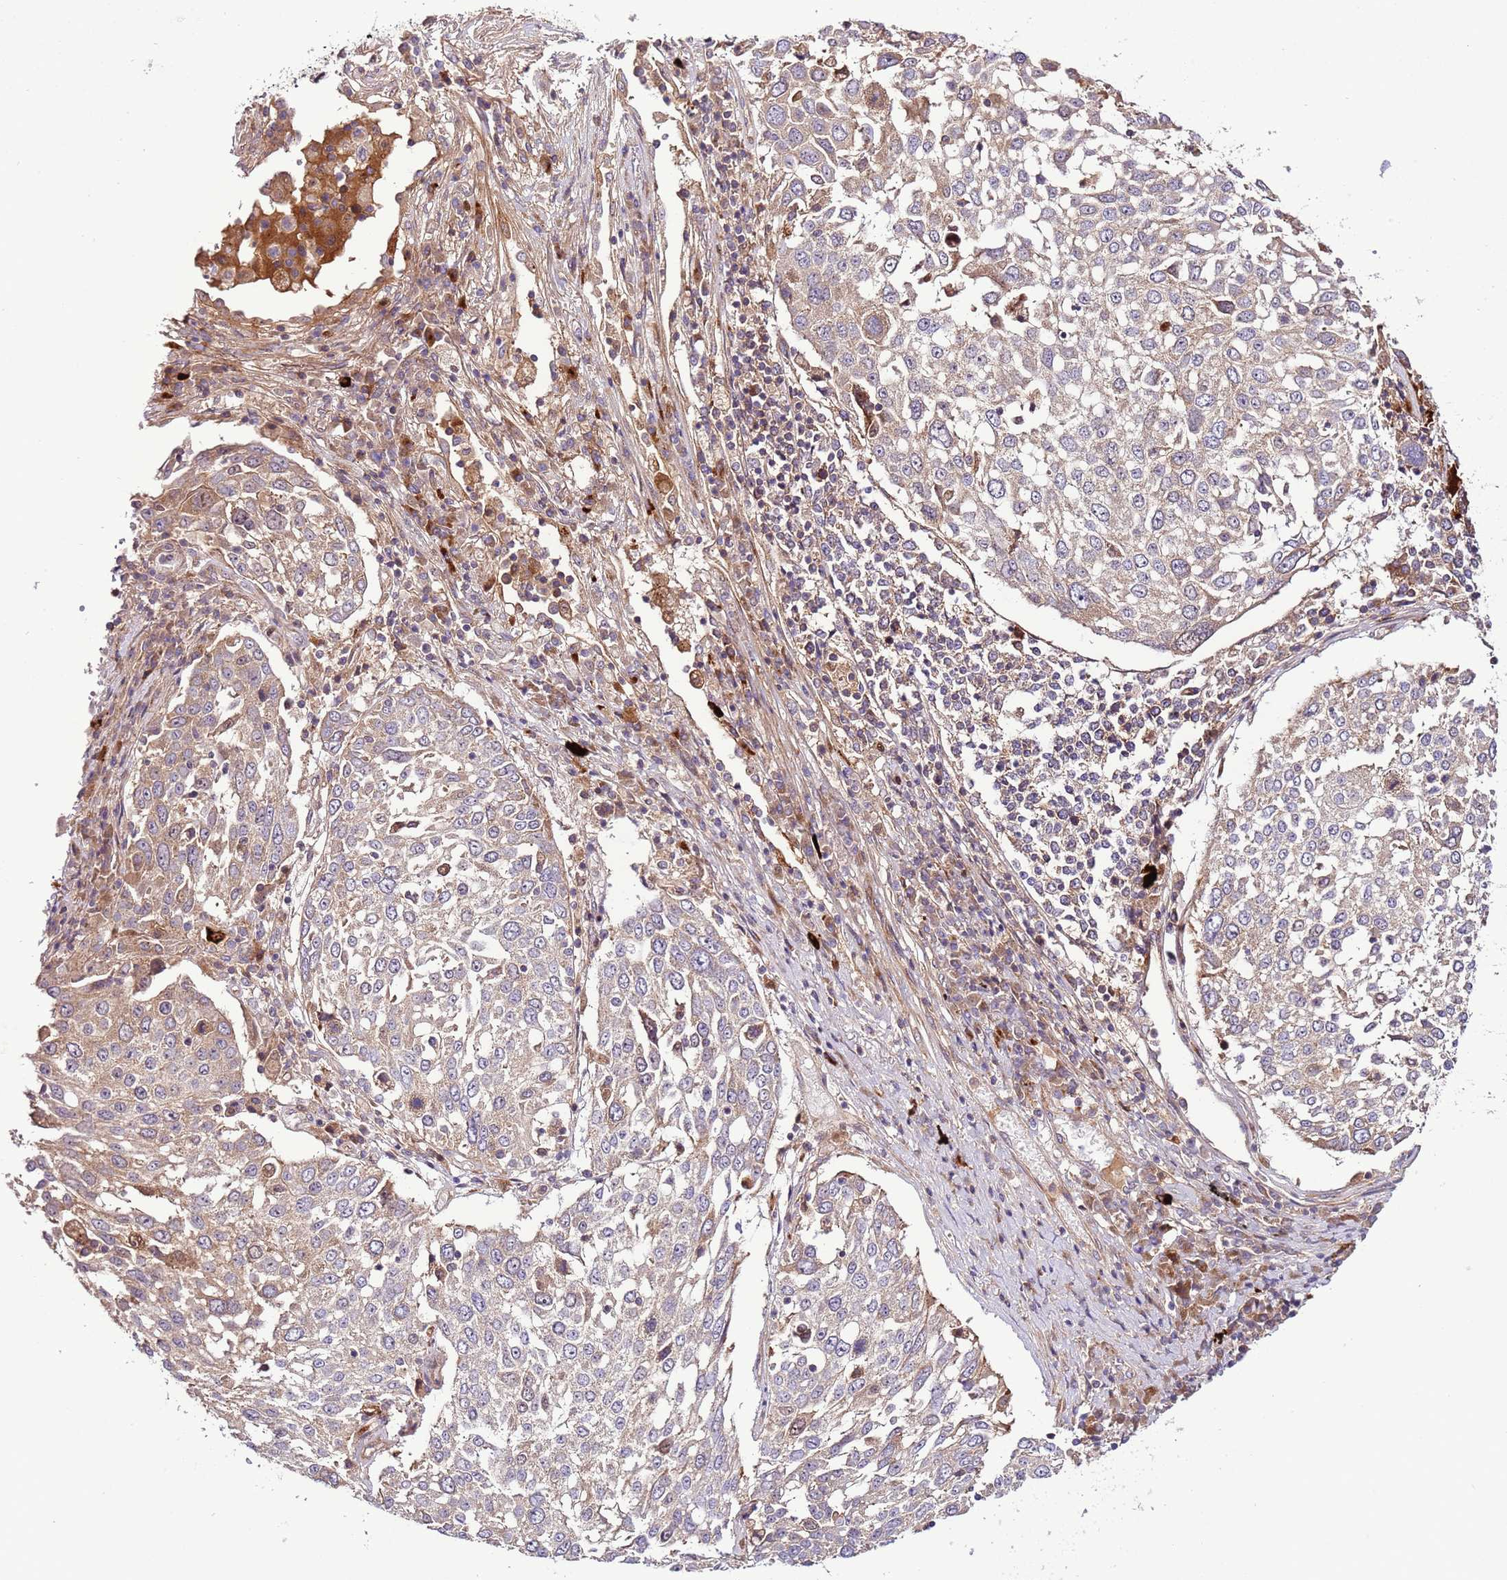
{"staining": {"intensity": "weak", "quantity": "25%-75%", "location": "cytoplasmic/membranous"}, "tissue": "lung cancer", "cell_type": "Tumor cells", "image_type": "cancer", "snomed": [{"axis": "morphology", "description": "Squamous cell carcinoma, NOS"}, {"axis": "topography", "description": "Lung"}], "caption": "Immunohistochemical staining of lung squamous cell carcinoma reveals weak cytoplasmic/membranous protein positivity in approximately 25%-75% of tumor cells.", "gene": "ZNF624", "patient": {"sex": "male", "age": 65}}